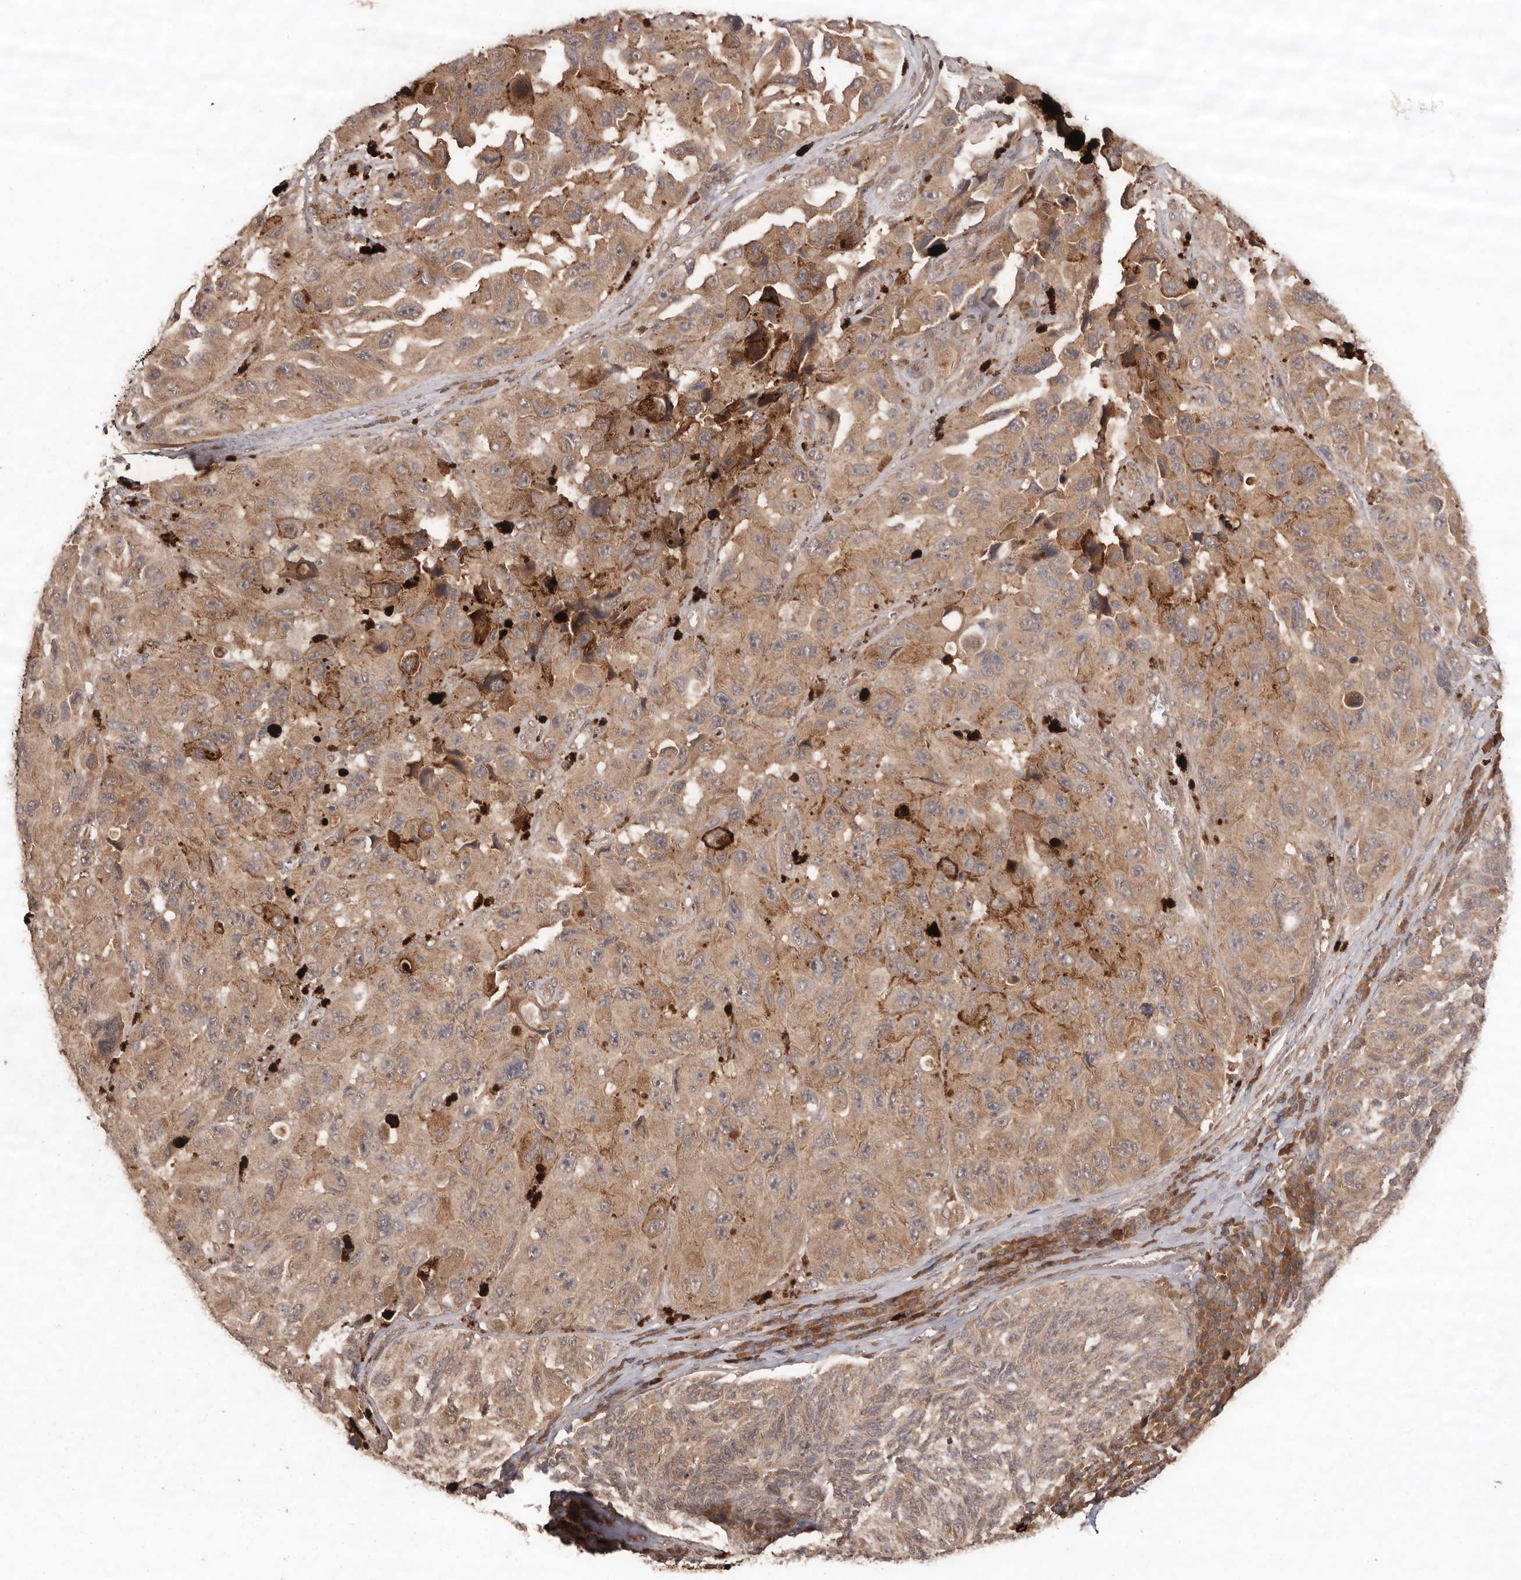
{"staining": {"intensity": "moderate", "quantity": ">75%", "location": "cytoplasmic/membranous"}, "tissue": "melanoma", "cell_type": "Tumor cells", "image_type": "cancer", "snomed": [{"axis": "morphology", "description": "Malignant melanoma, NOS"}, {"axis": "topography", "description": "Skin"}], "caption": "A brown stain shows moderate cytoplasmic/membranous positivity of a protein in melanoma tumor cells.", "gene": "RWDD1", "patient": {"sex": "female", "age": 73}}